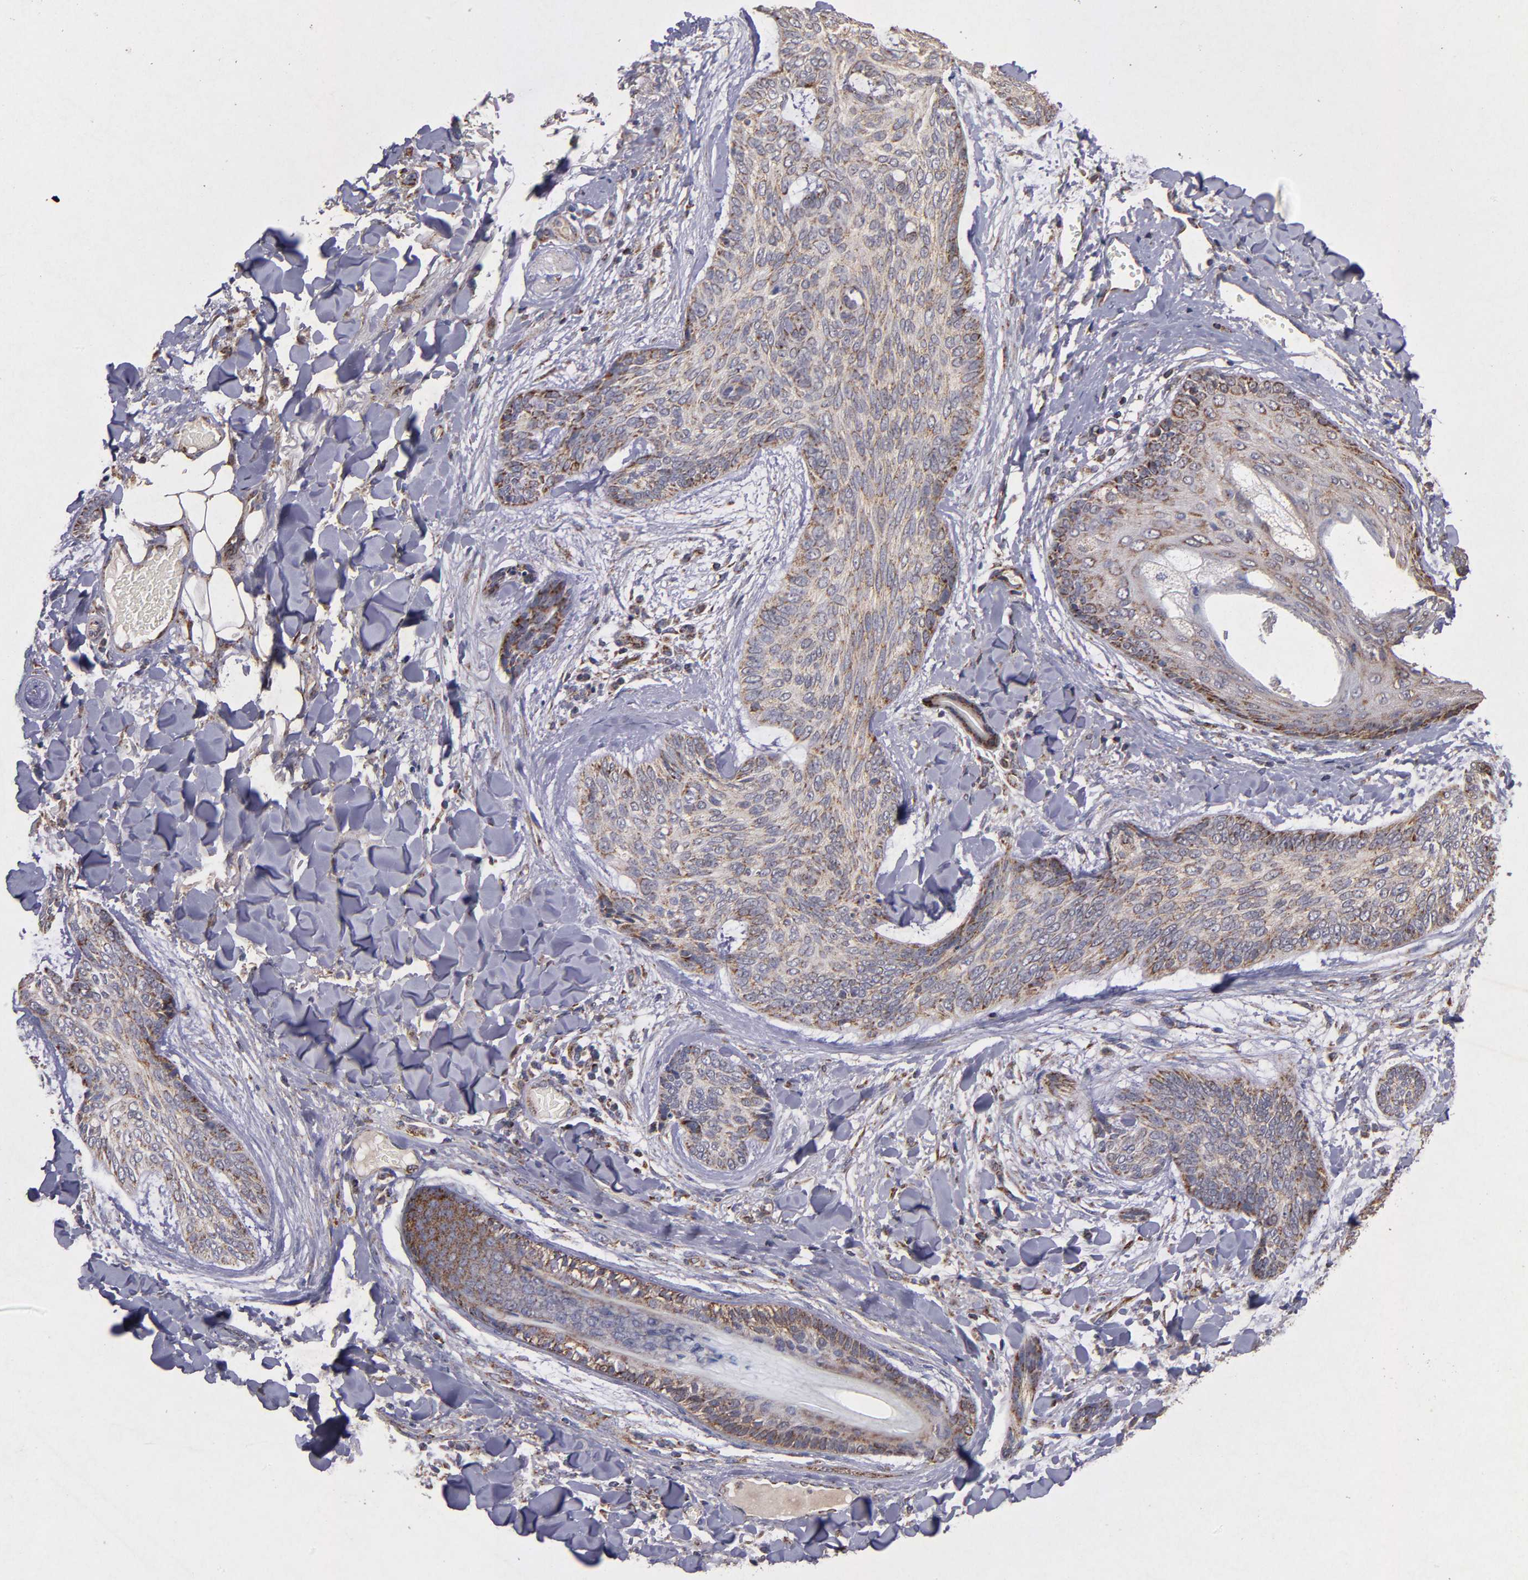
{"staining": {"intensity": "weak", "quantity": ">75%", "location": "cytoplasmic/membranous"}, "tissue": "skin cancer", "cell_type": "Tumor cells", "image_type": "cancer", "snomed": [{"axis": "morphology", "description": "Normal tissue, NOS"}, {"axis": "morphology", "description": "Basal cell carcinoma"}, {"axis": "topography", "description": "Skin"}], "caption": "Immunohistochemical staining of basal cell carcinoma (skin) exhibits low levels of weak cytoplasmic/membranous staining in about >75% of tumor cells. The staining was performed using DAB (3,3'-diaminobenzidine), with brown indicating positive protein expression. Nuclei are stained blue with hematoxylin.", "gene": "TIMM9", "patient": {"sex": "female", "age": 71}}